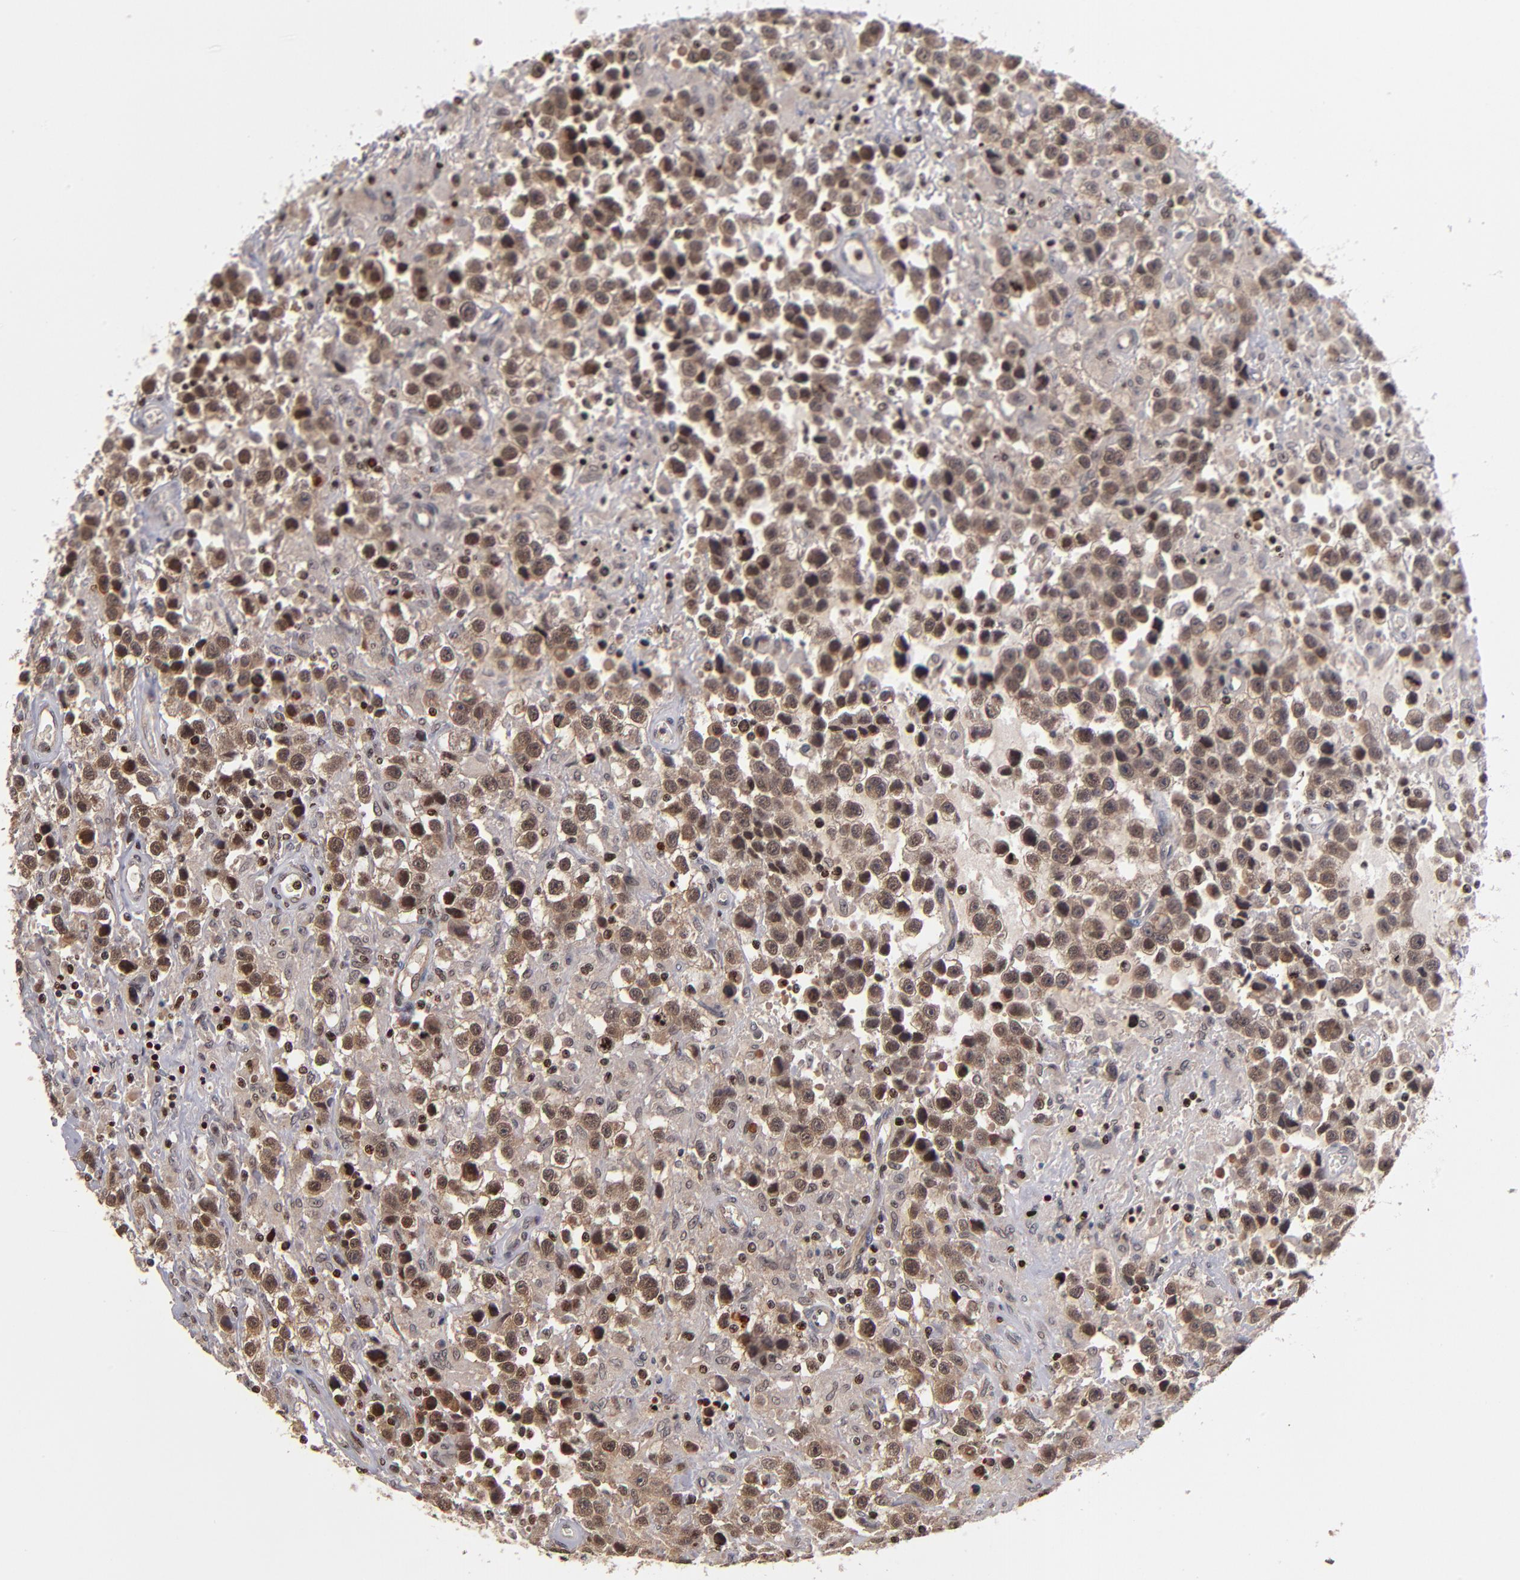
{"staining": {"intensity": "weak", "quantity": ">75%", "location": "nuclear"}, "tissue": "testis cancer", "cell_type": "Tumor cells", "image_type": "cancer", "snomed": [{"axis": "morphology", "description": "Seminoma, NOS"}, {"axis": "topography", "description": "Testis"}], "caption": "Brown immunohistochemical staining in human testis cancer reveals weak nuclear expression in about >75% of tumor cells. Immunohistochemistry (ihc) stains the protein in brown and the nuclei are stained blue.", "gene": "KDM6A", "patient": {"sex": "male", "age": 43}}